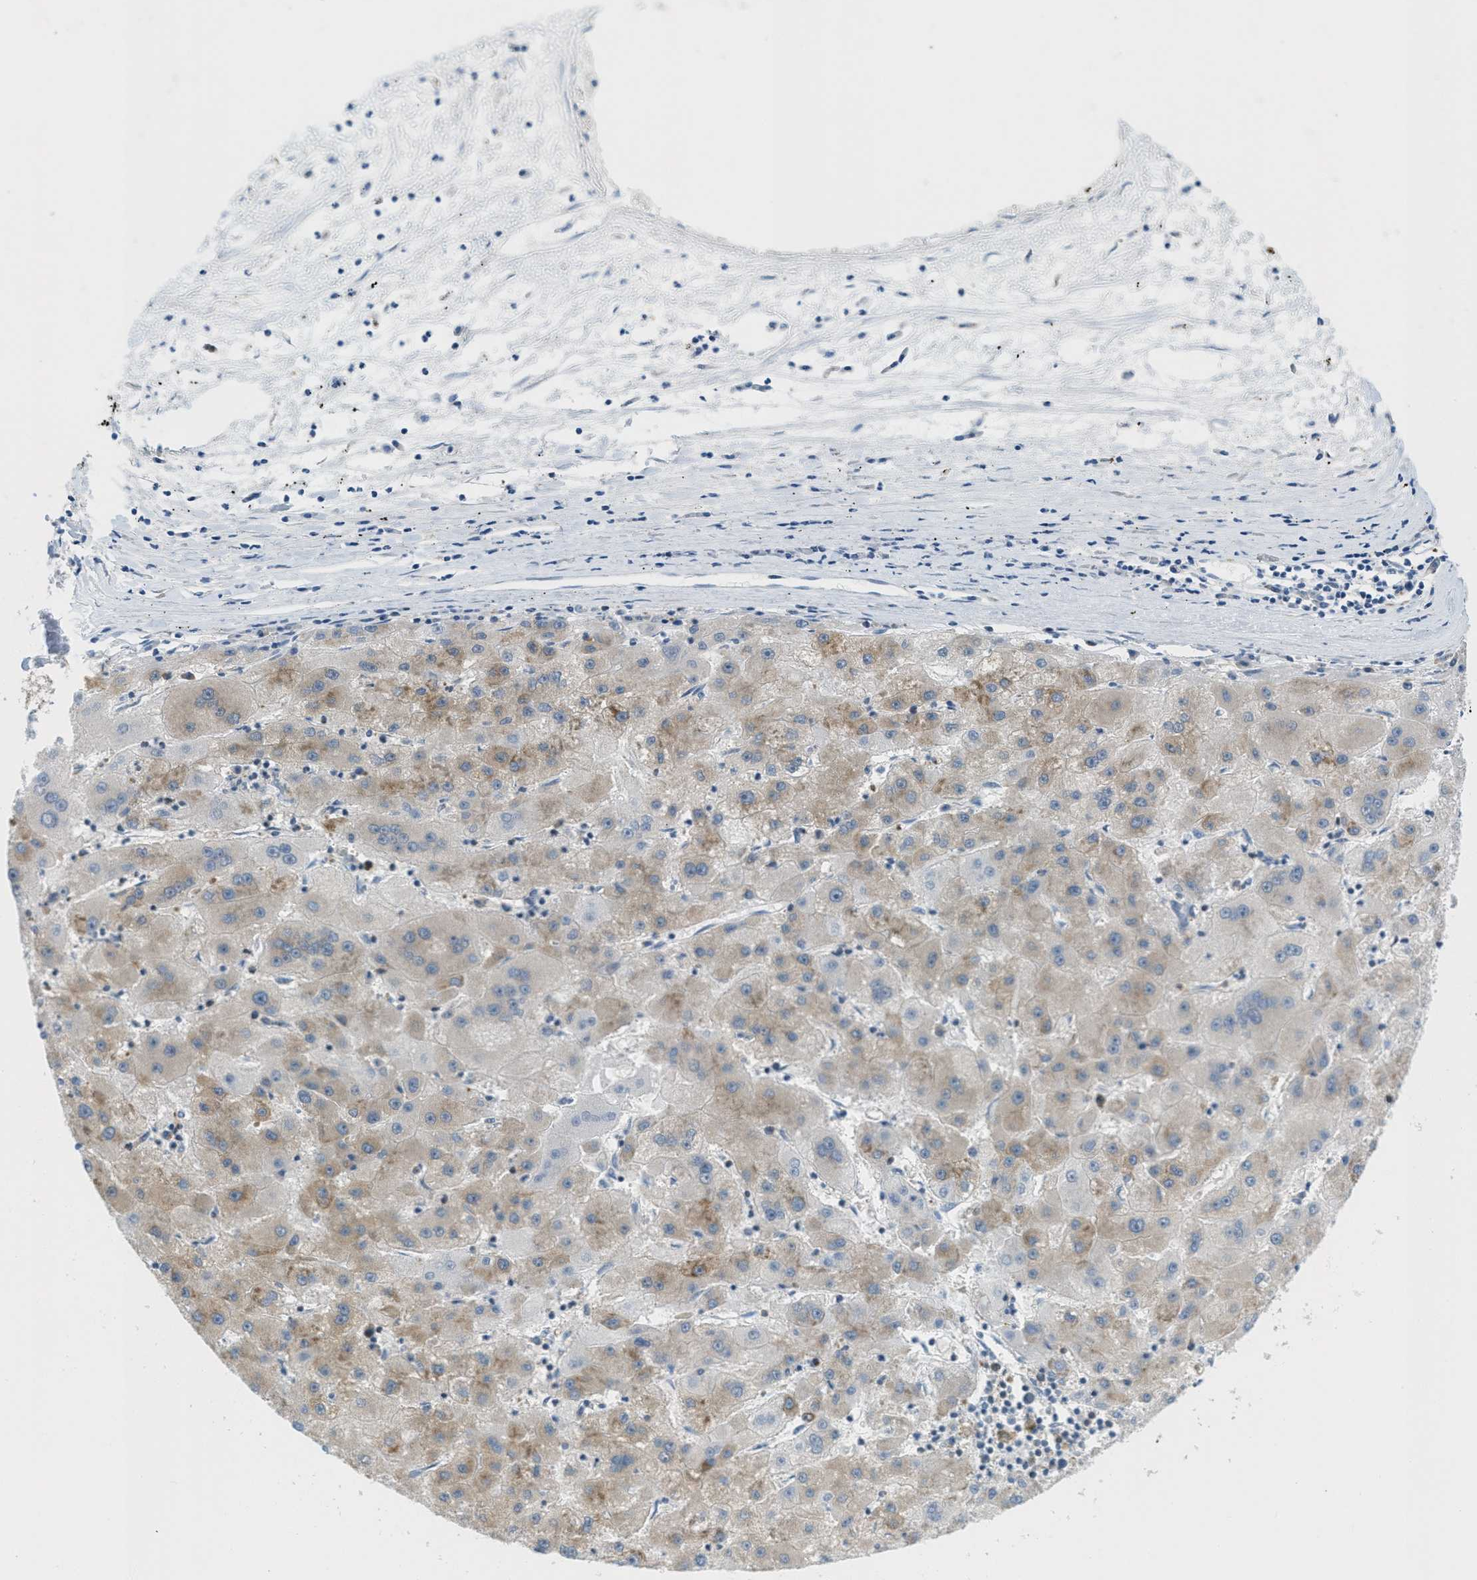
{"staining": {"intensity": "weak", "quantity": "25%-75%", "location": "cytoplasmic/membranous"}, "tissue": "liver cancer", "cell_type": "Tumor cells", "image_type": "cancer", "snomed": [{"axis": "morphology", "description": "Carcinoma, Hepatocellular, NOS"}, {"axis": "topography", "description": "Liver"}], "caption": "An image of liver cancer (hepatocellular carcinoma) stained for a protein demonstrates weak cytoplasmic/membranous brown staining in tumor cells.", "gene": "ABCF1", "patient": {"sex": "male", "age": 72}}